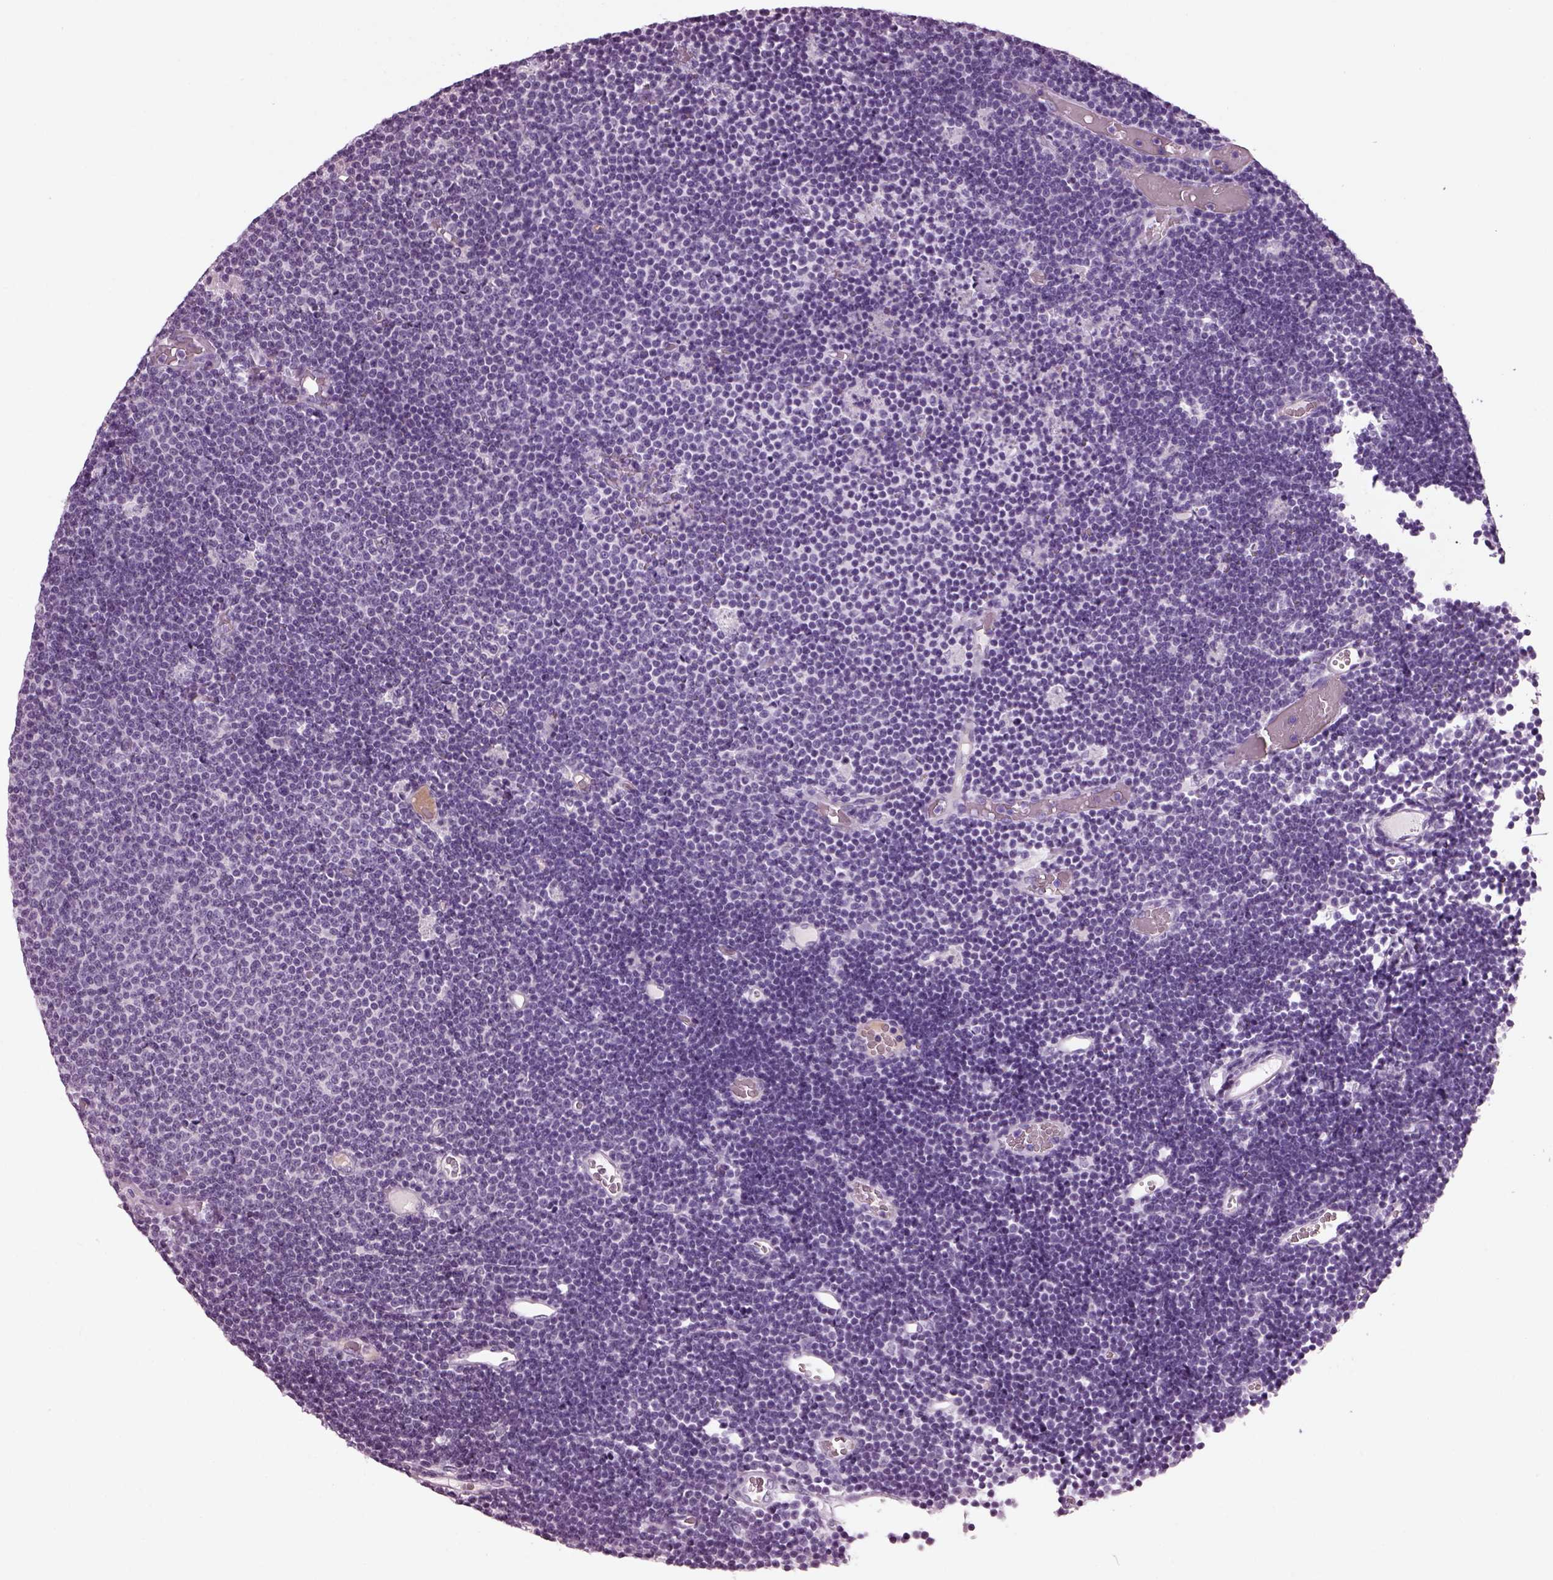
{"staining": {"intensity": "negative", "quantity": "none", "location": "none"}, "tissue": "lymphoma", "cell_type": "Tumor cells", "image_type": "cancer", "snomed": [{"axis": "morphology", "description": "Malignant lymphoma, non-Hodgkin's type, Low grade"}, {"axis": "topography", "description": "Brain"}], "caption": "High power microscopy micrograph of an IHC image of lymphoma, revealing no significant staining in tumor cells.", "gene": "KRTAP3-2", "patient": {"sex": "female", "age": 66}}